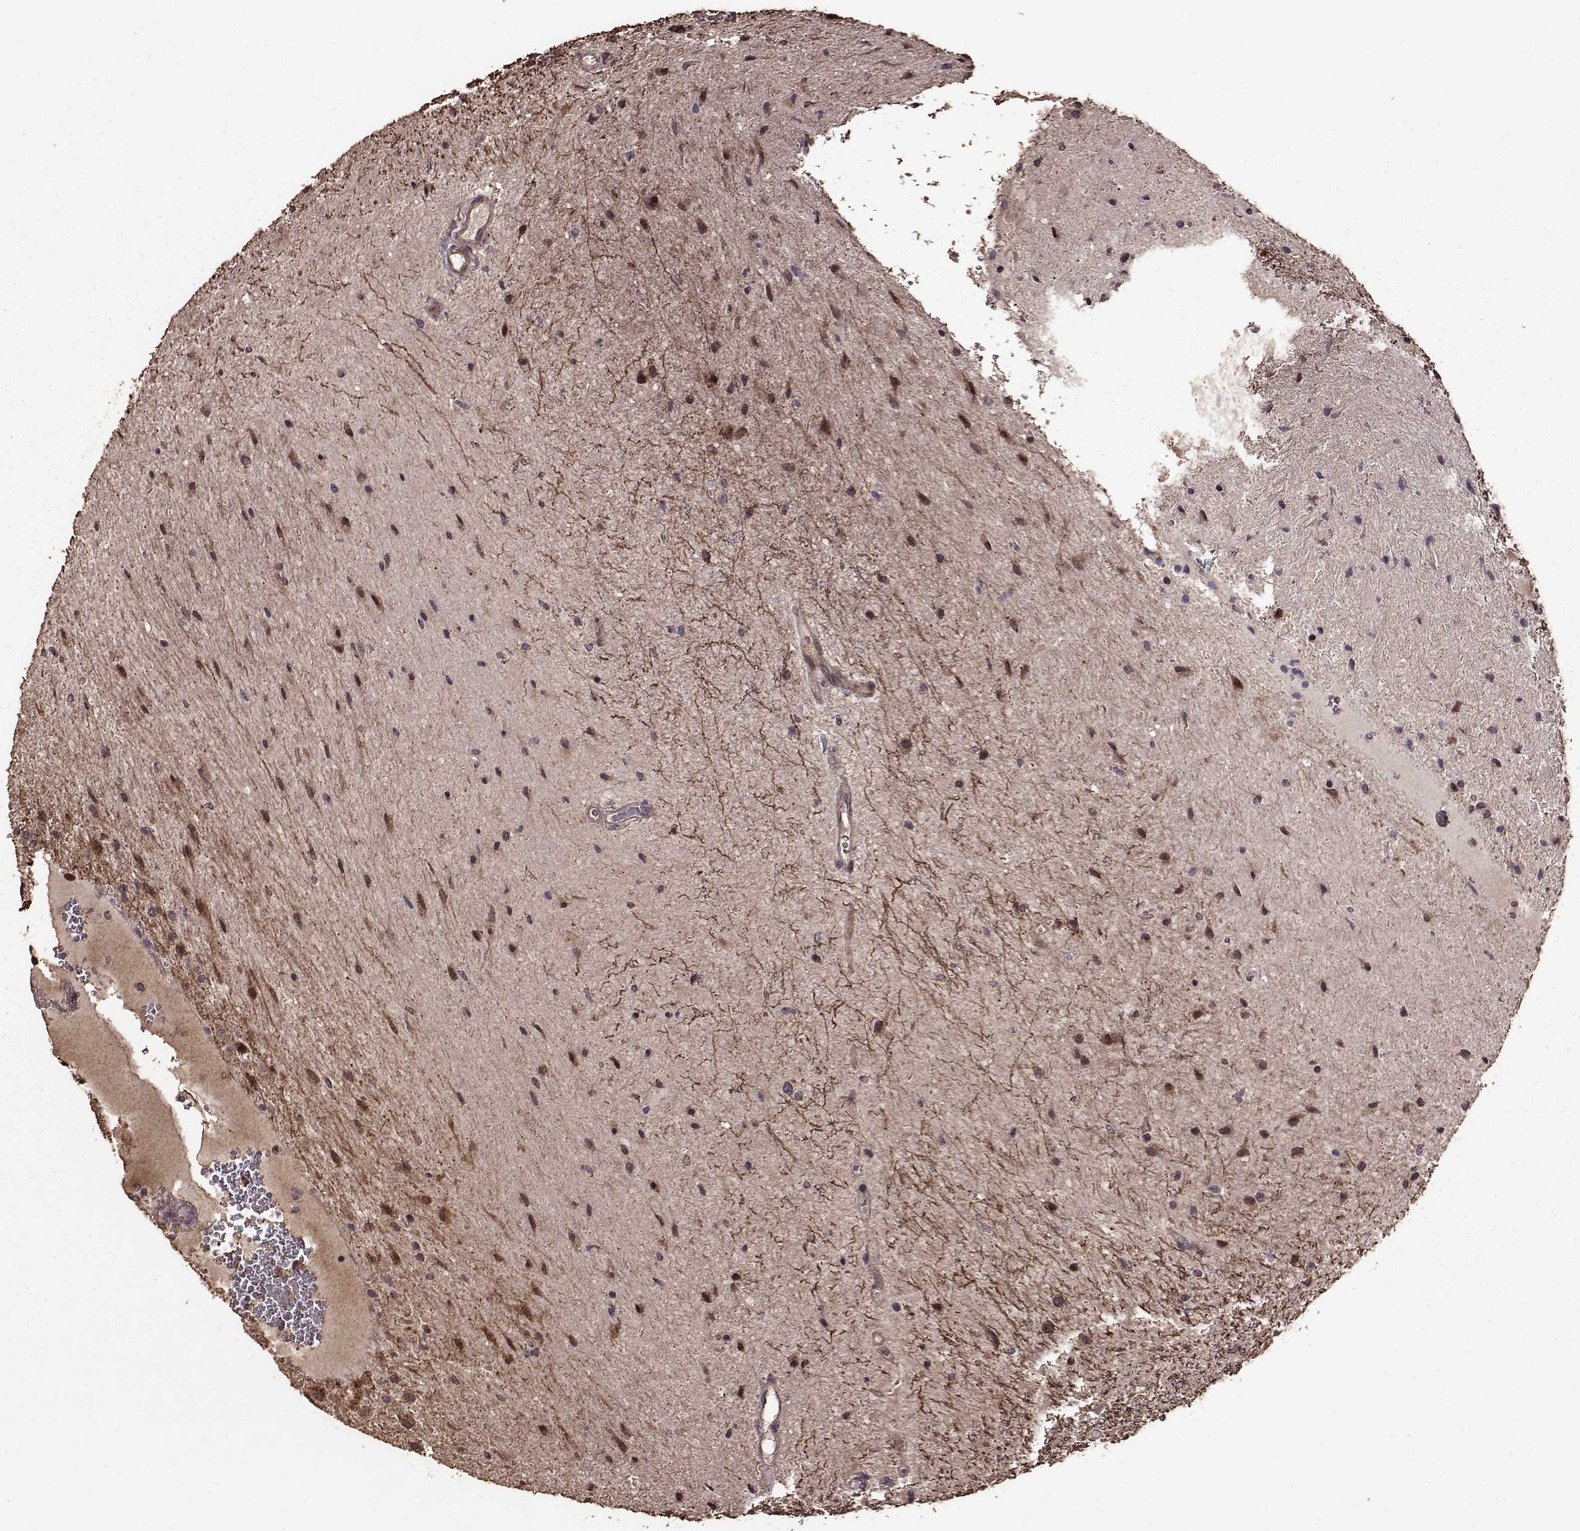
{"staining": {"intensity": "moderate", "quantity": "25%-75%", "location": "cytoplasmic/membranous"}, "tissue": "glioma", "cell_type": "Tumor cells", "image_type": "cancer", "snomed": [{"axis": "morphology", "description": "Glioma, malignant, Low grade"}, {"axis": "topography", "description": "Cerebellum"}], "caption": "Immunohistochemistry (IHC) staining of glioma, which reveals medium levels of moderate cytoplasmic/membranous staining in about 25%-75% of tumor cells indicating moderate cytoplasmic/membranous protein positivity. The staining was performed using DAB (brown) for protein detection and nuclei were counterstained in hematoxylin (blue).", "gene": "FBXW11", "patient": {"sex": "female", "age": 14}}